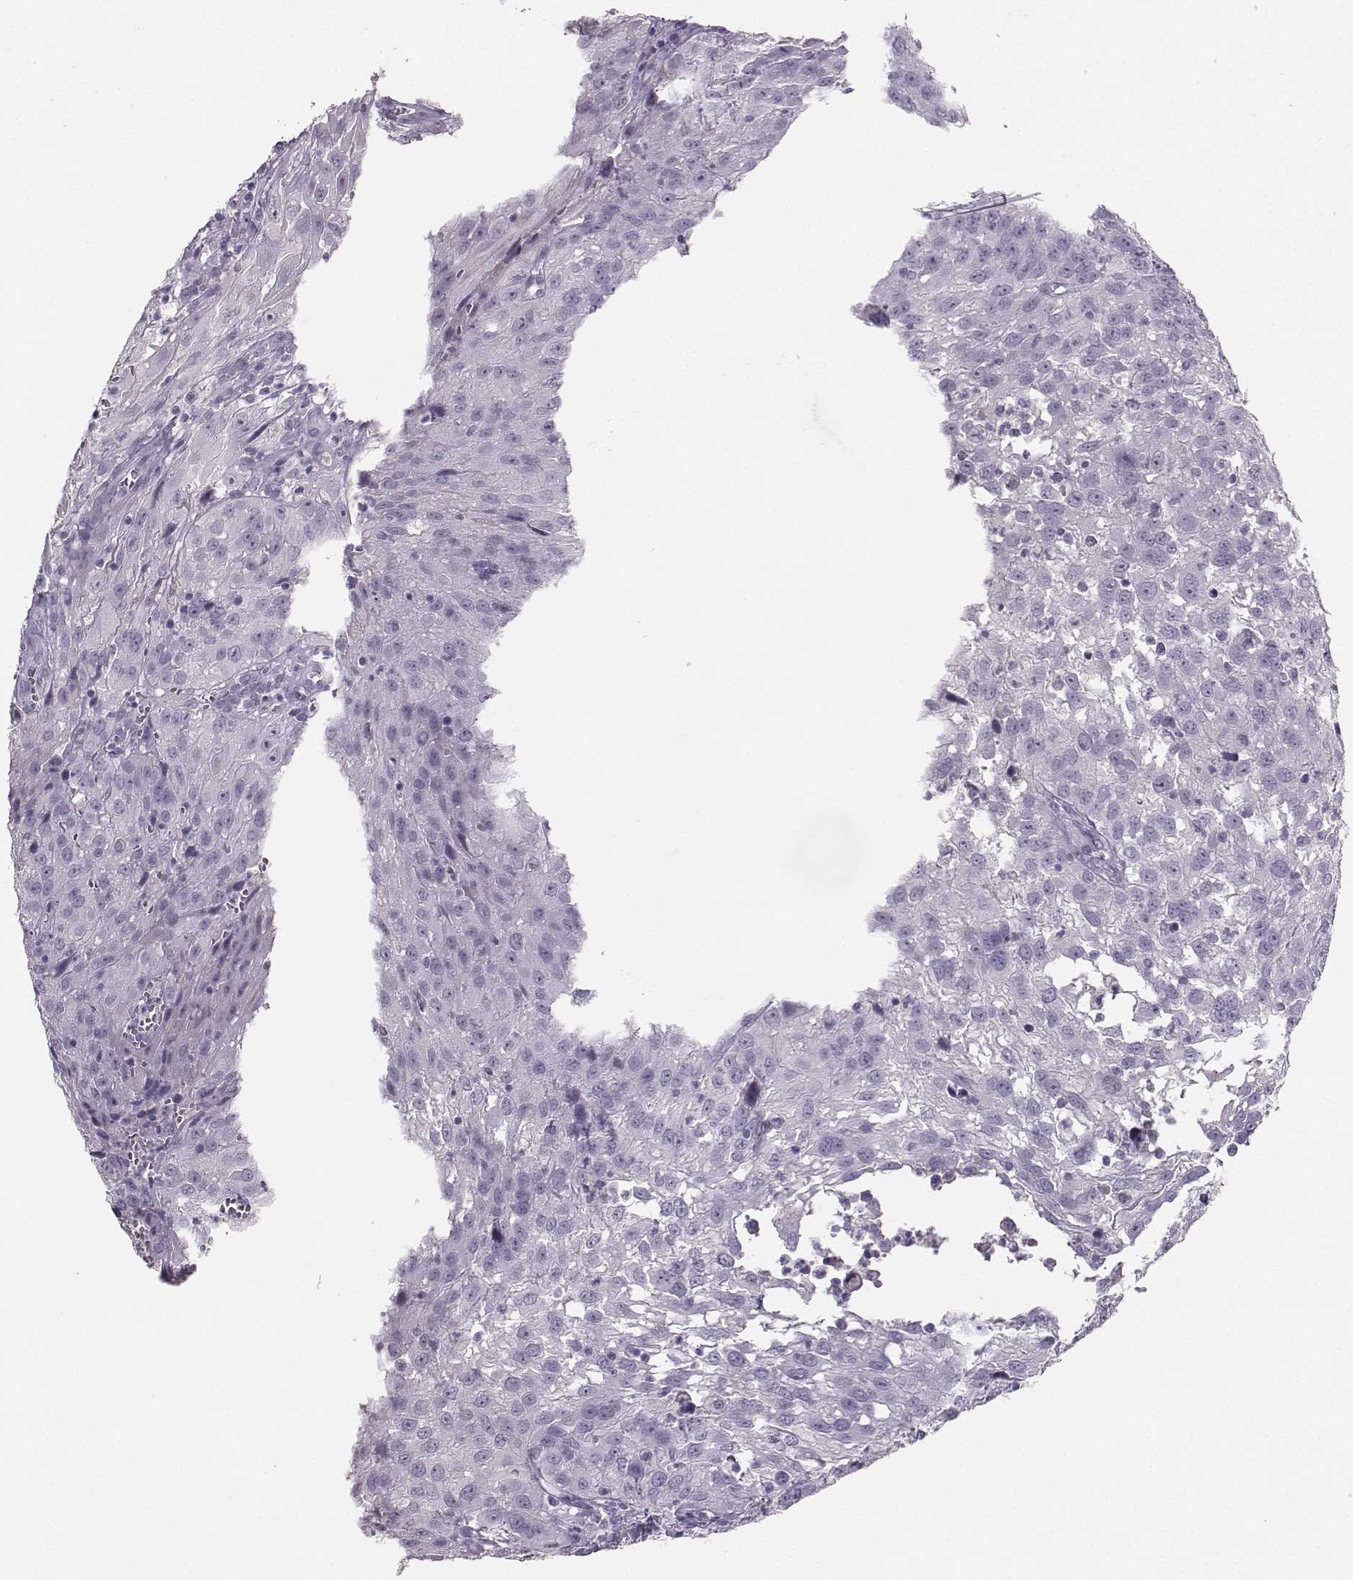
{"staining": {"intensity": "negative", "quantity": "none", "location": "none"}, "tissue": "cervical cancer", "cell_type": "Tumor cells", "image_type": "cancer", "snomed": [{"axis": "morphology", "description": "Squamous cell carcinoma, NOS"}, {"axis": "topography", "description": "Cervix"}], "caption": "The immunohistochemistry (IHC) histopathology image has no significant staining in tumor cells of cervical cancer tissue.", "gene": "PKP2", "patient": {"sex": "female", "age": 32}}